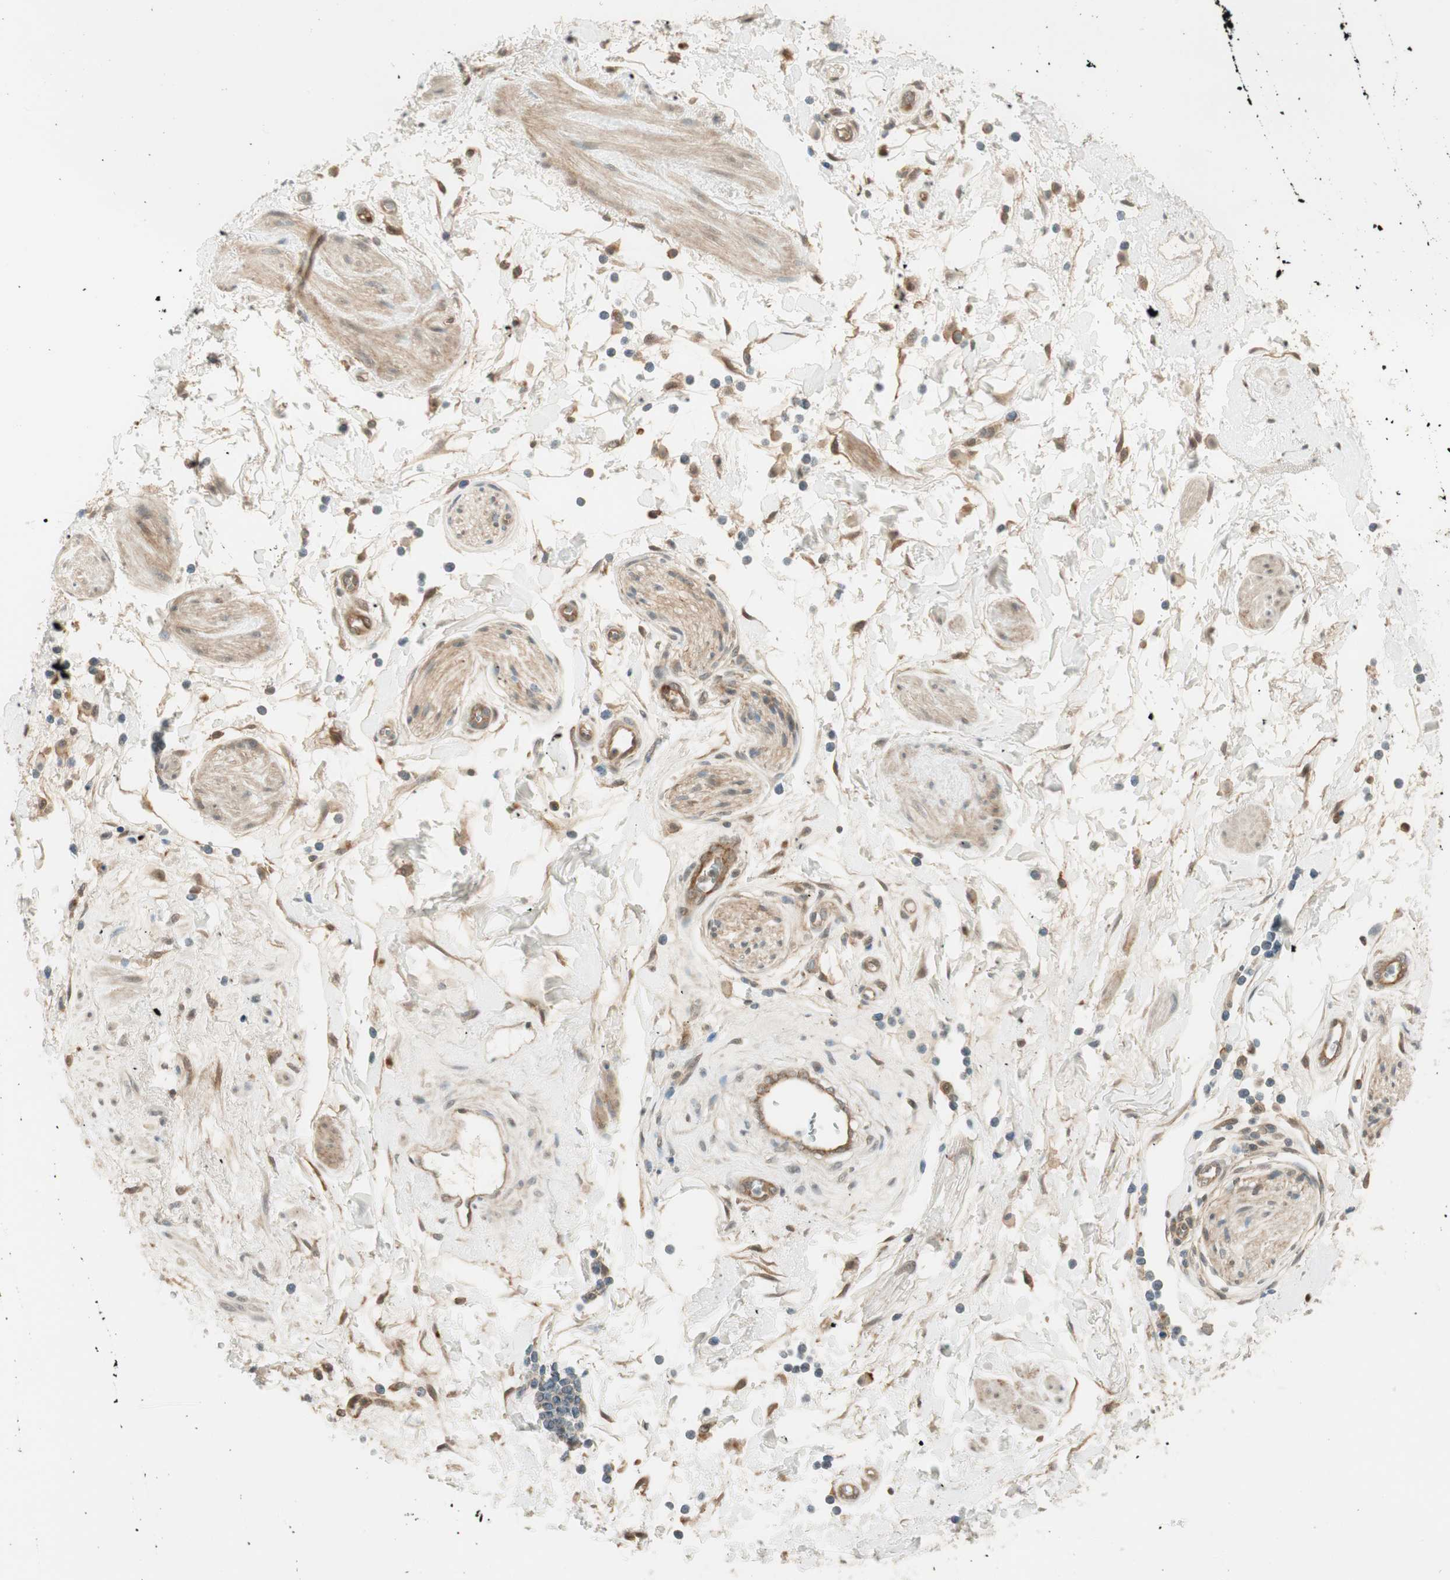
{"staining": {"intensity": "moderate", "quantity": ">75%", "location": "cytoplasmic/membranous"}, "tissue": "adipose tissue", "cell_type": "Adipocytes", "image_type": "normal", "snomed": [{"axis": "morphology", "description": "Normal tissue, NOS"}, {"axis": "topography", "description": "Soft tissue"}, {"axis": "topography", "description": "Peripheral nerve tissue"}], "caption": "Adipocytes demonstrate medium levels of moderate cytoplasmic/membranous expression in approximately >75% of cells in normal adipose tissue.", "gene": "PSMD8", "patient": {"sex": "female", "age": 71}}